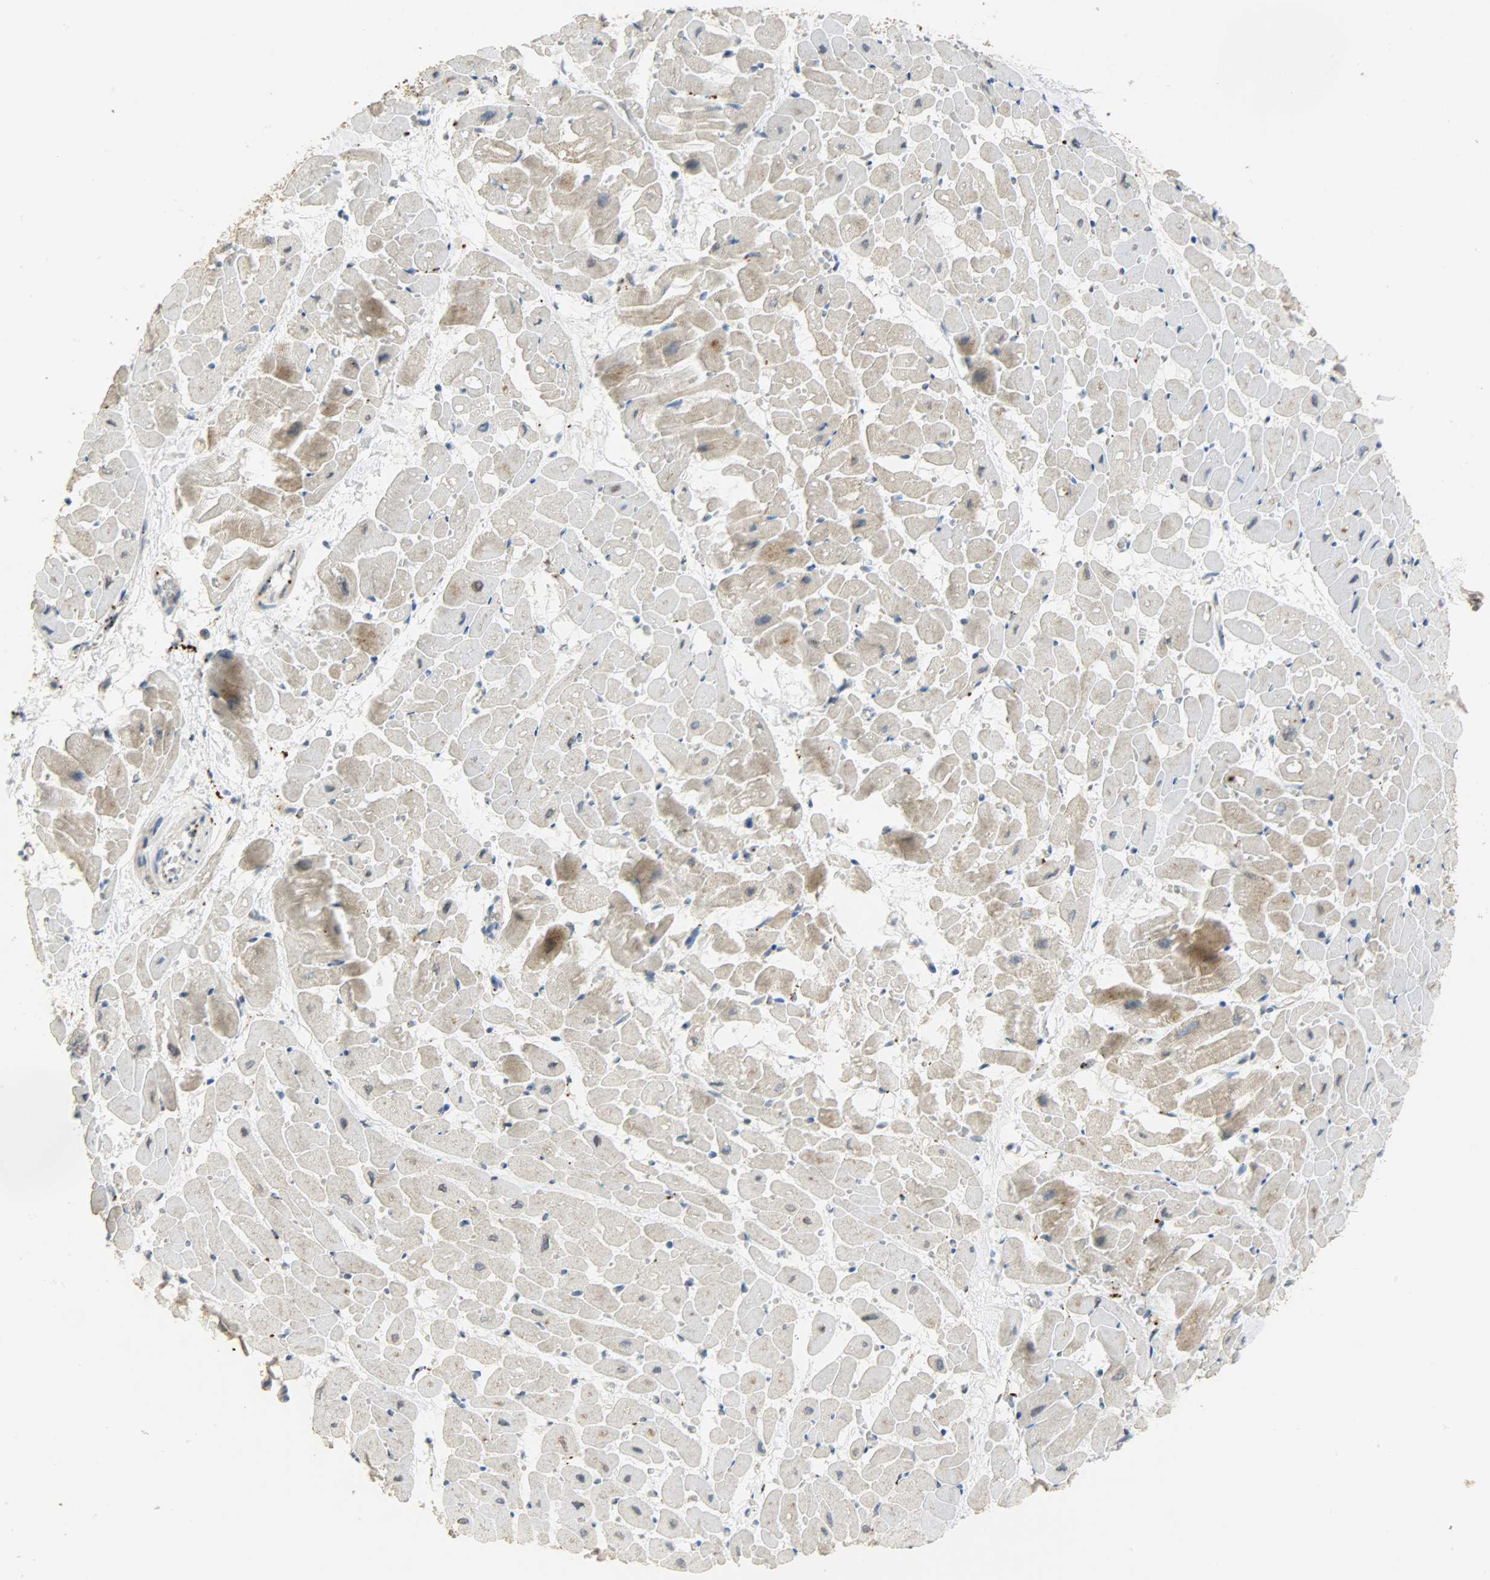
{"staining": {"intensity": "negative", "quantity": "none", "location": "none"}, "tissue": "heart muscle", "cell_type": "Cardiomyocytes", "image_type": "normal", "snomed": [{"axis": "morphology", "description": "Normal tissue, NOS"}, {"axis": "topography", "description": "Heart"}], "caption": "Image shows no protein positivity in cardiomyocytes of benign heart muscle. The staining was performed using DAB to visualize the protein expression in brown, while the nuclei were stained in blue with hematoxylin (Magnification: 20x).", "gene": "GIT2", "patient": {"sex": "male", "age": 45}}